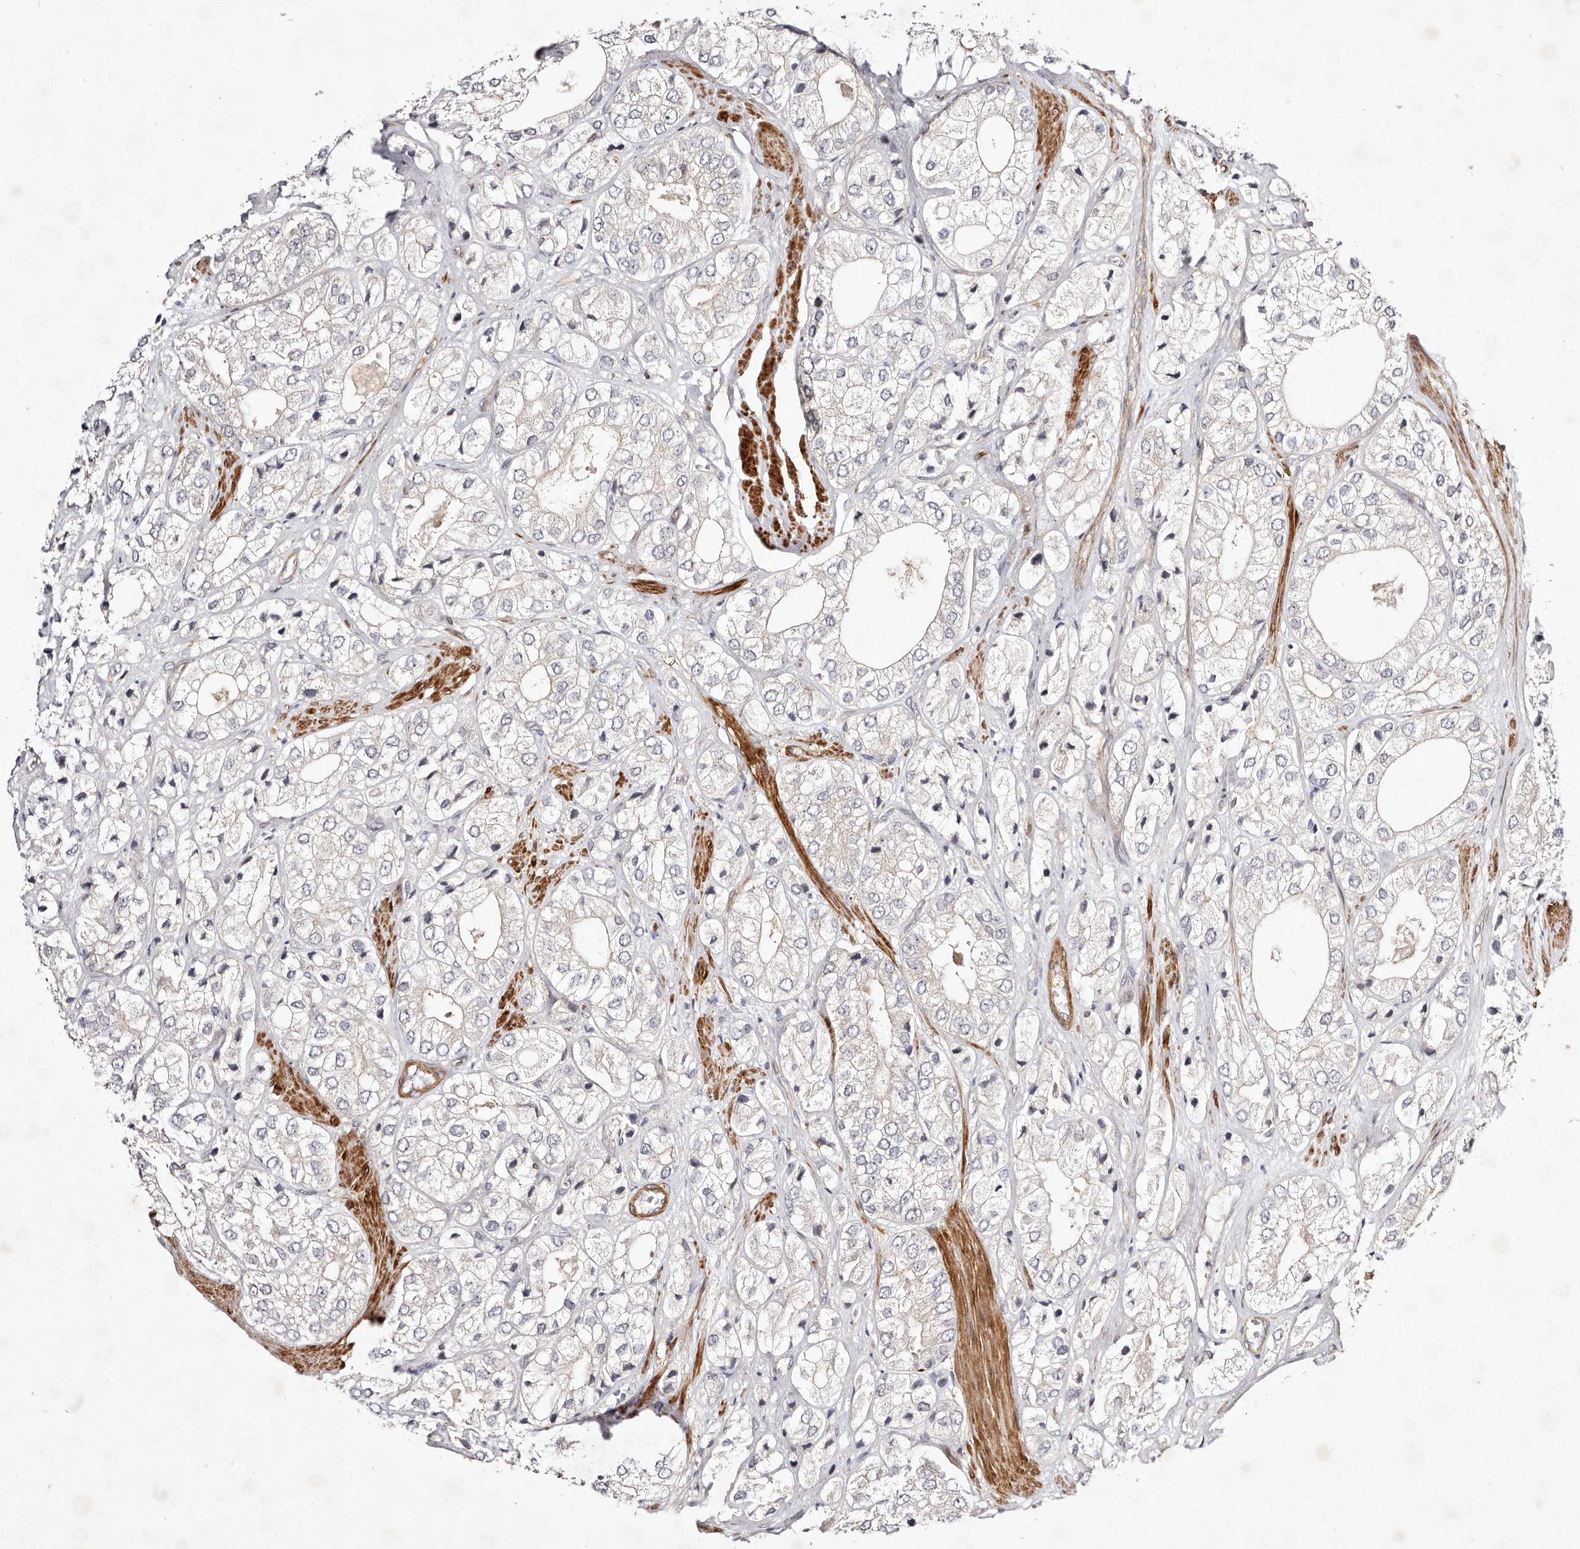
{"staining": {"intensity": "negative", "quantity": "none", "location": "none"}, "tissue": "prostate cancer", "cell_type": "Tumor cells", "image_type": "cancer", "snomed": [{"axis": "morphology", "description": "Adenocarcinoma, High grade"}, {"axis": "topography", "description": "Prostate"}], "caption": "The histopathology image shows no significant positivity in tumor cells of prostate cancer (high-grade adenocarcinoma).", "gene": "MTMR11", "patient": {"sex": "male", "age": 50}}